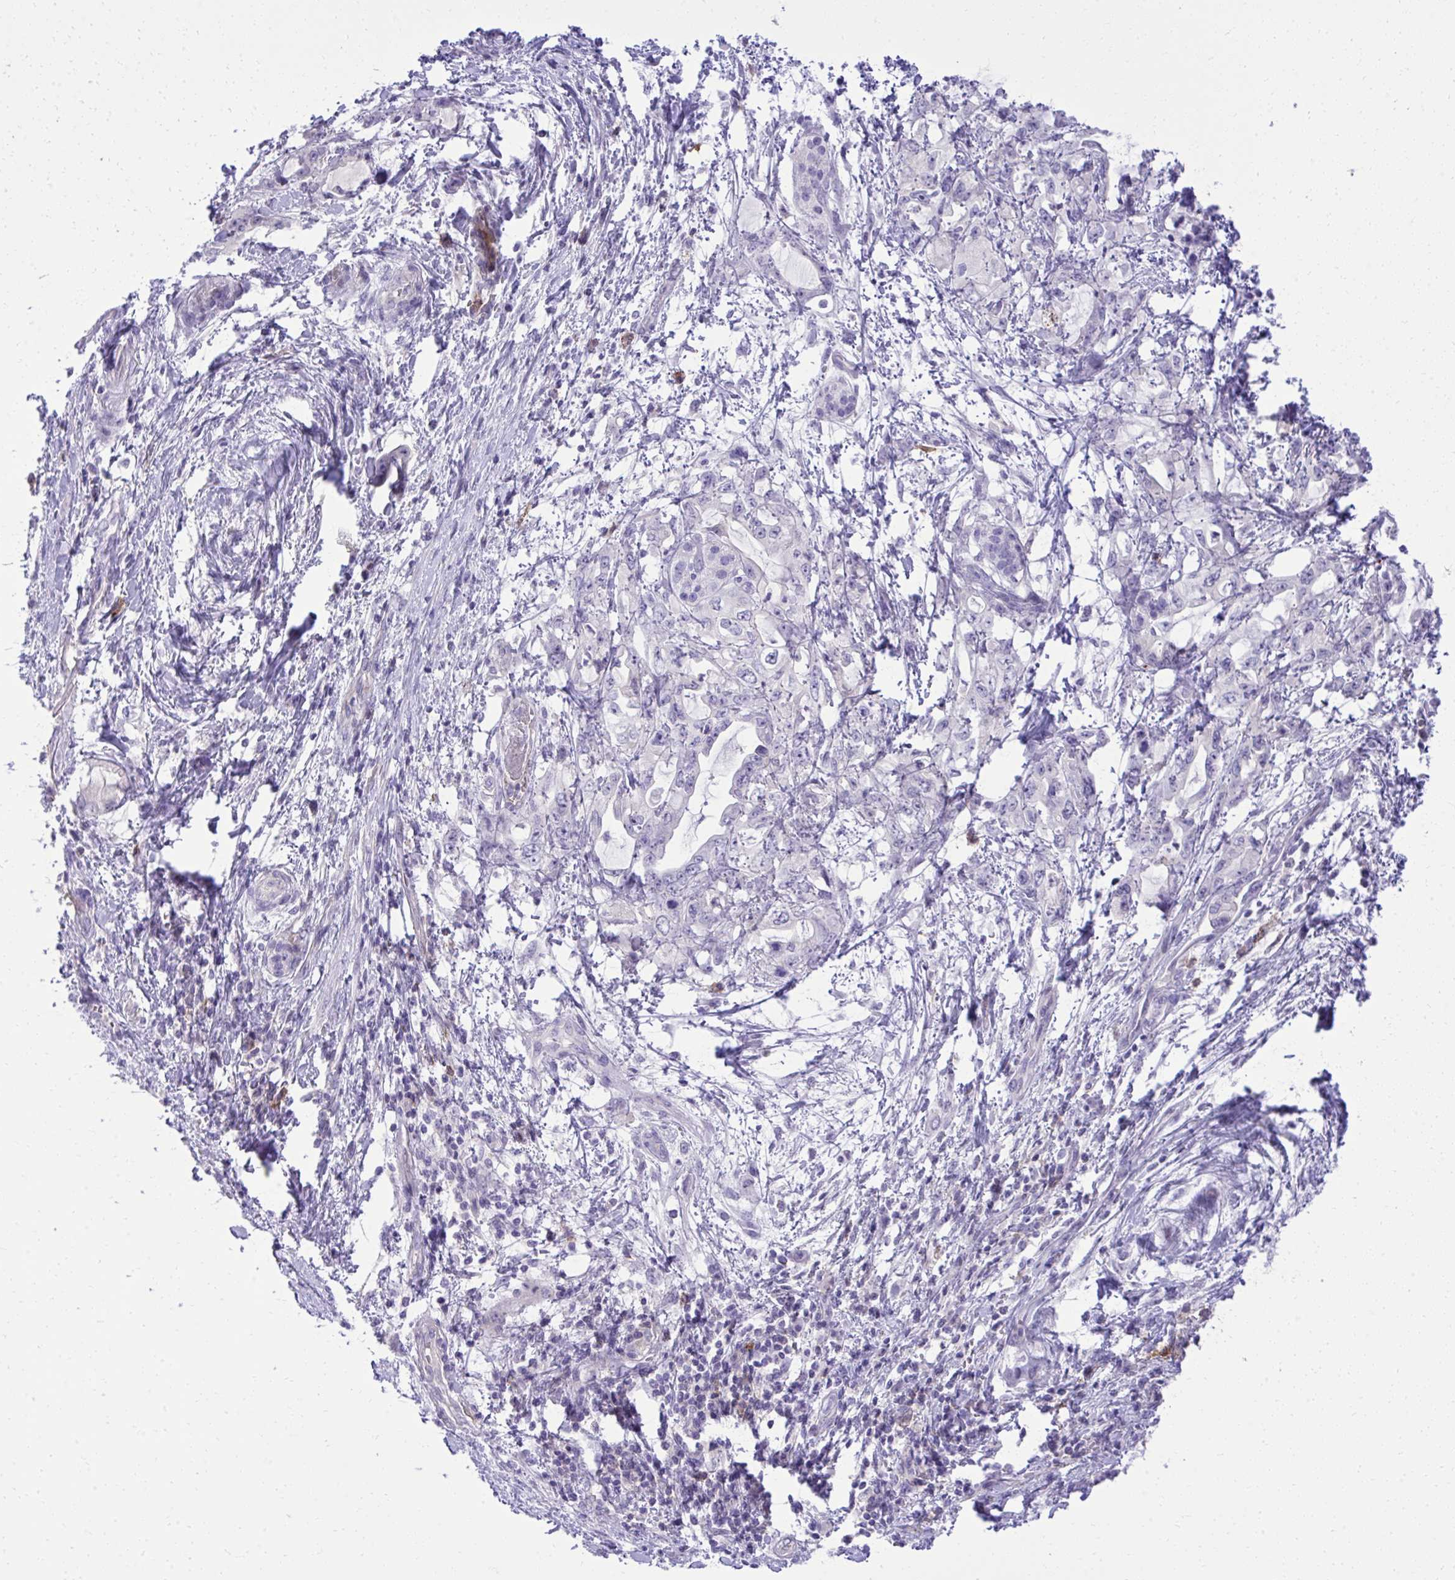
{"staining": {"intensity": "negative", "quantity": "none", "location": "none"}, "tissue": "pancreatic cancer", "cell_type": "Tumor cells", "image_type": "cancer", "snomed": [{"axis": "morphology", "description": "Adenocarcinoma, NOS"}, {"axis": "topography", "description": "Pancreas"}], "caption": "Immunohistochemistry histopathology image of human pancreatic cancer (adenocarcinoma) stained for a protein (brown), which reveals no positivity in tumor cells. (Stains: DAB (3,3'-diaminobenzidine) immunohistochemistry with hematoxylin counter stain, Microscopy: brightfield microscopy at high magnification).", "gene": "PITPNM3", "patient": {"sex": "female", "age": 61}}